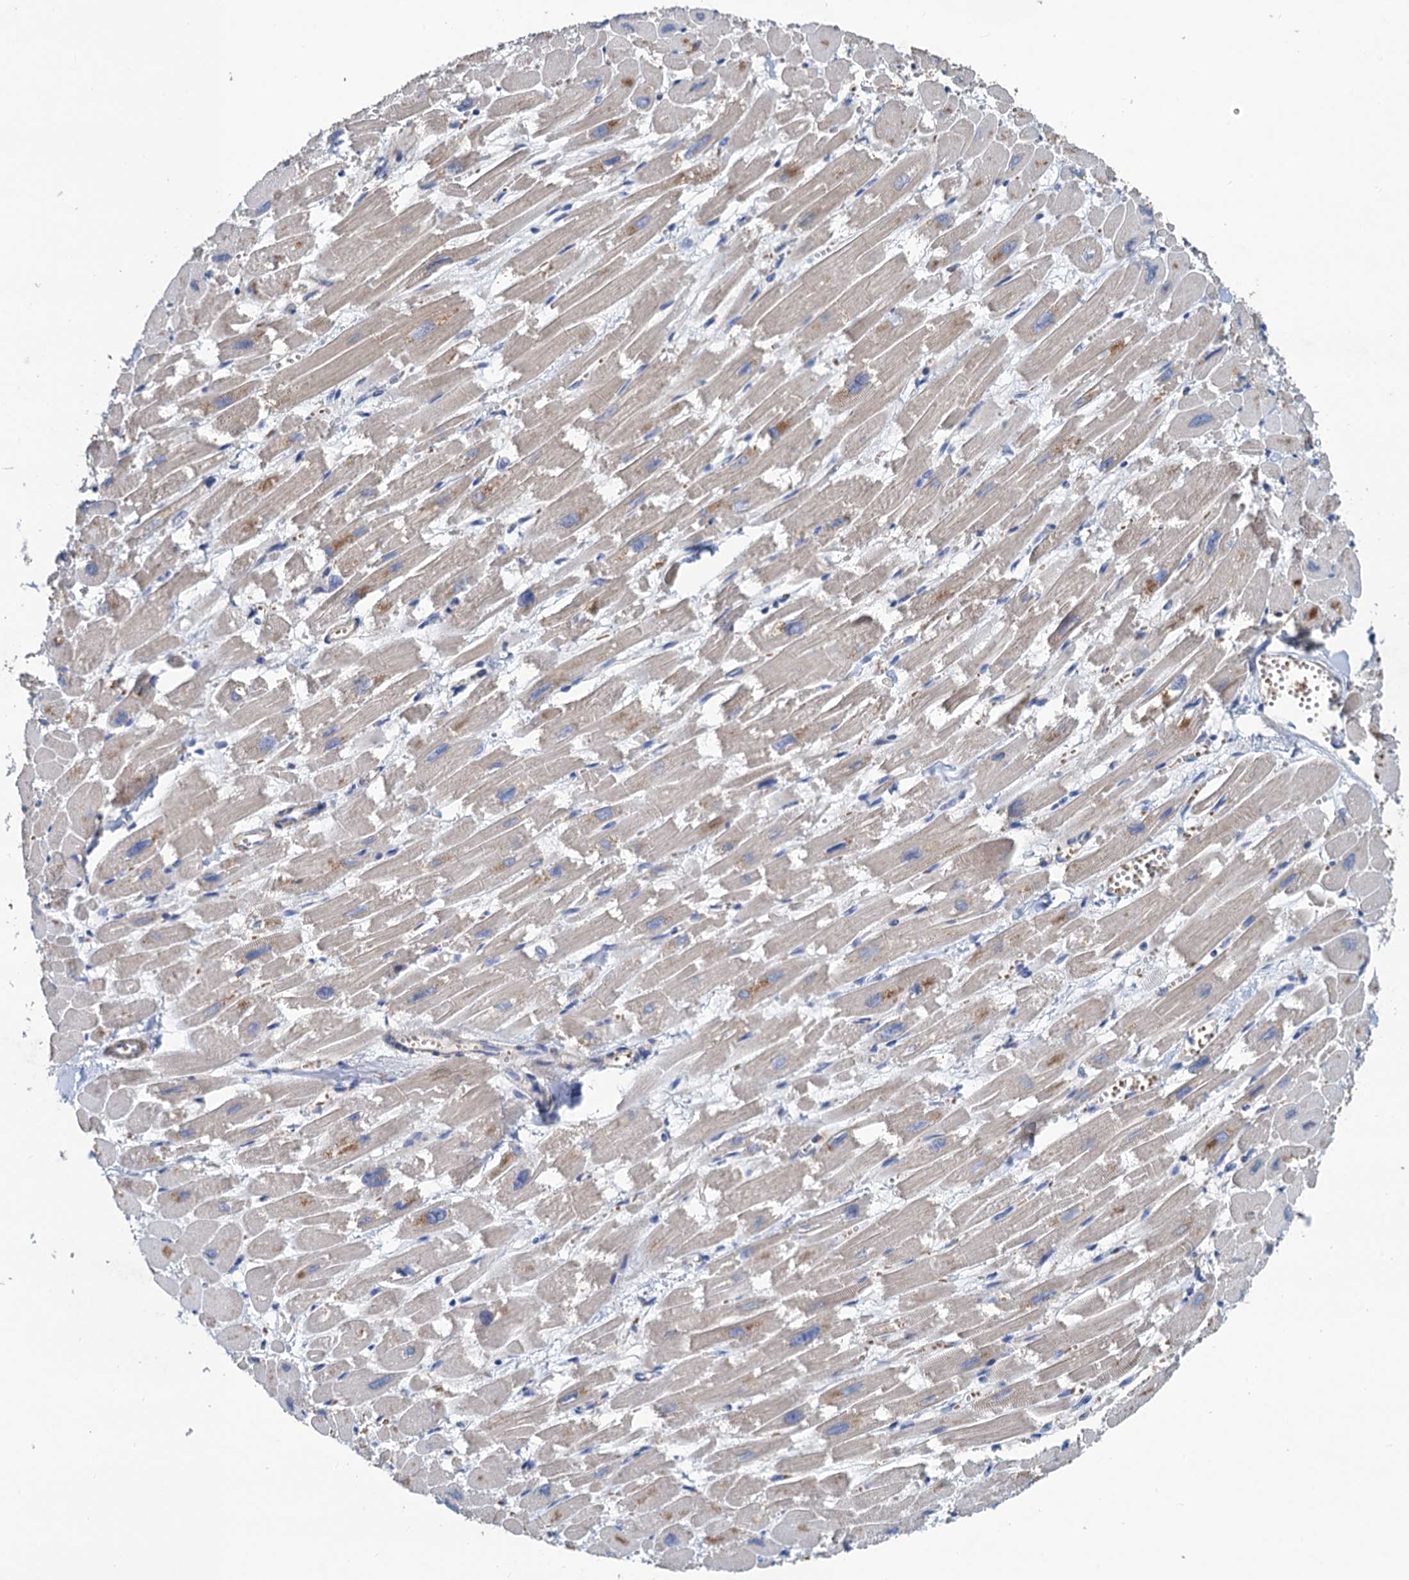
{"staining": {"intensity": "weak", "quantity": "25%-75%", "location": "cytoplasmic/membranous"}, "tissue": "heart muscle", "cell_type": "Cardiomyocytes", "image_type": "normal", "snomed": [{"axis": "morphology", "description": "Normal tissue, NOS"}, {"axis": "topography", "description": "Heart"}], "caption": "Cardiomyocytes exhibit low levels of weak cytoplasmic/membranous expression in about 25%-75% of cells in normal heart muscle.", "gene": "SMCO3", "patient": {"sex": "male", "age": 54}}